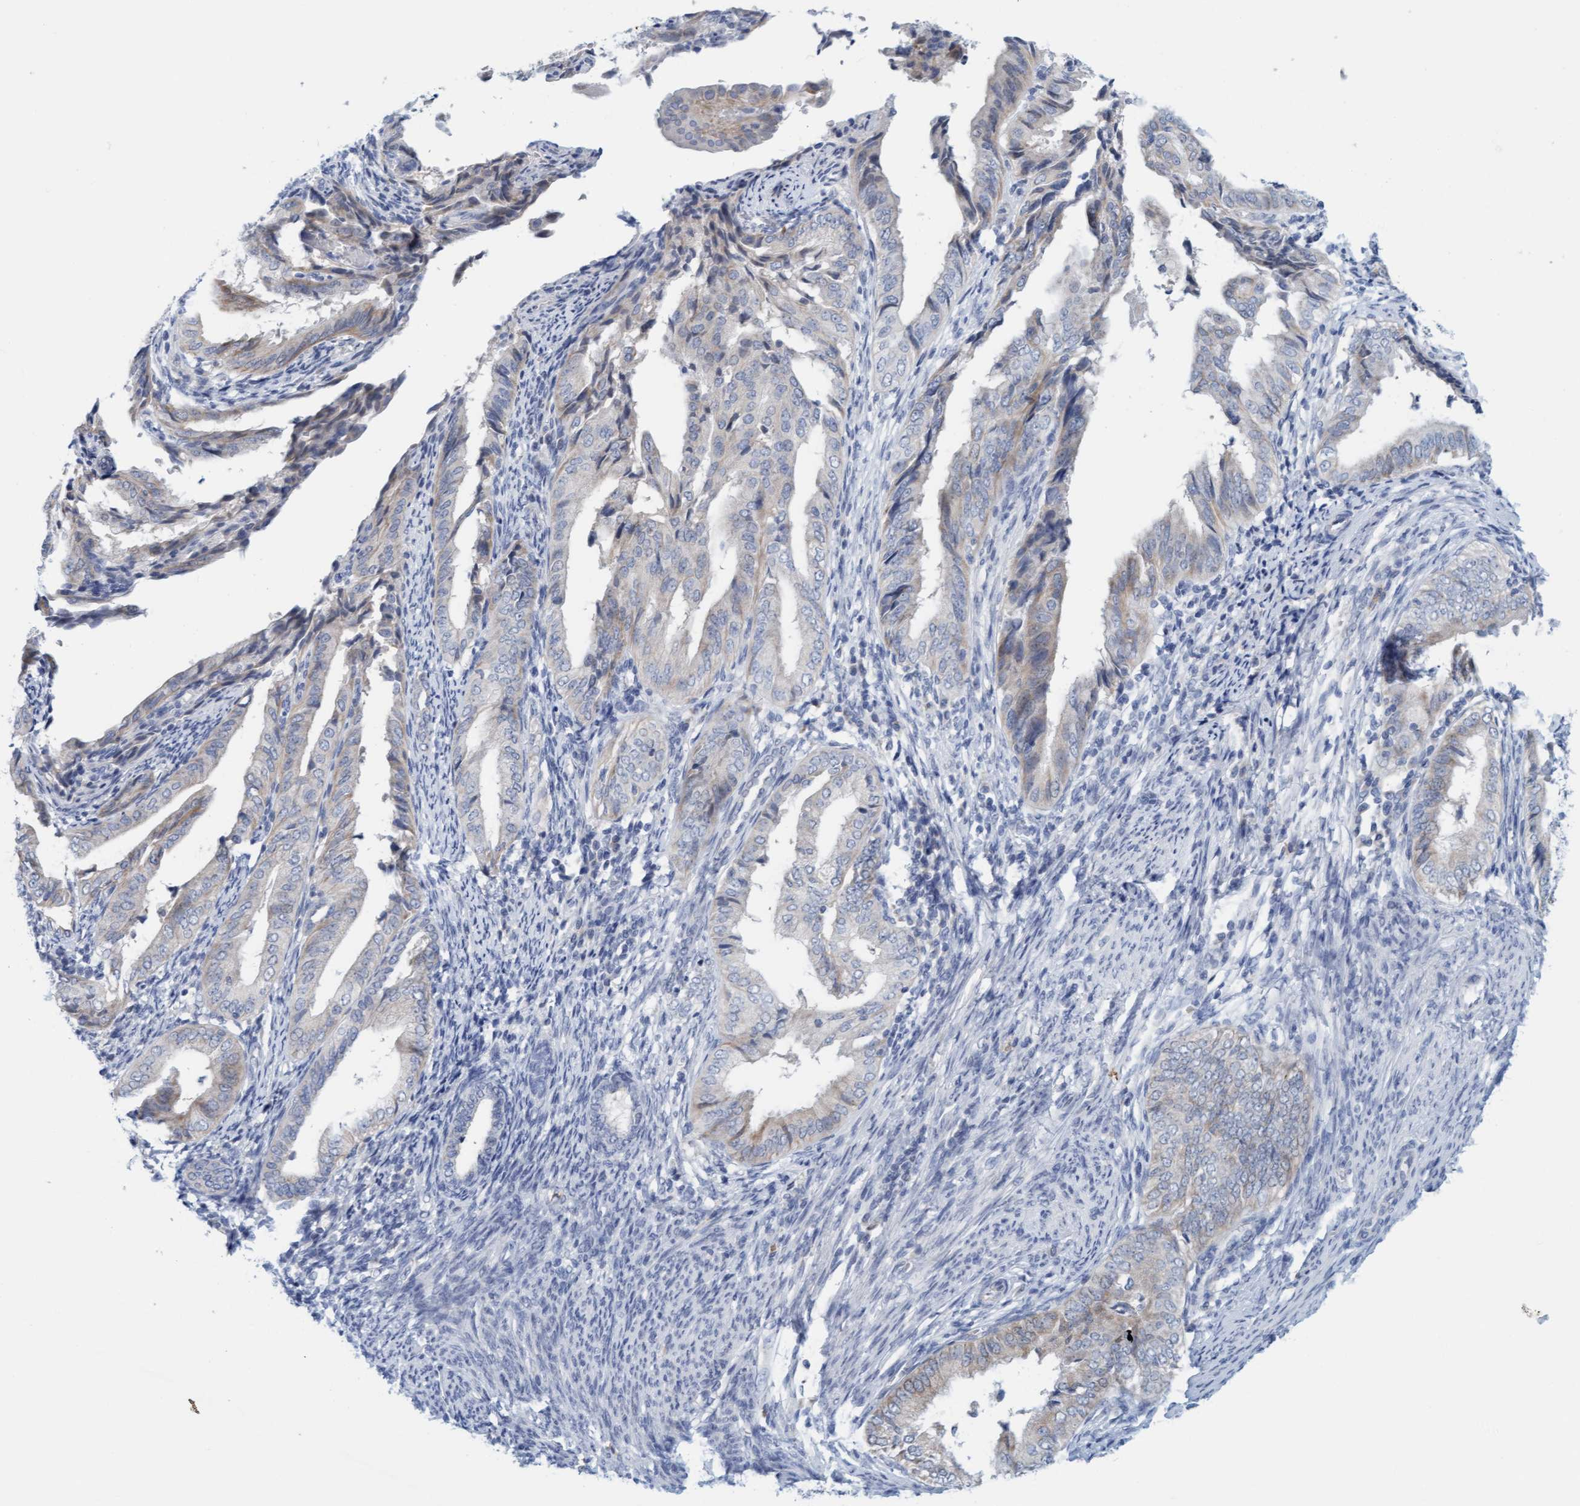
{"staining": {"intensity": "weak", "quantity": "<25%", "location": "cytoplasmic/membranous"}, "tissue": "endometrial cancer", "cell_type": "Tumor cells", "image_type": "cancer", "snomed": [{"axis": "morphology", "description": "Adenocarcinoma, NOS"}, {"axis": "topography", "description": "Endometrium"}], "caption": "Micrograph shows no significant protein staining in tumor cells of endometrial cancer.", "gene": "CPA3", "patient": {"sex": "female", "age": 58}}